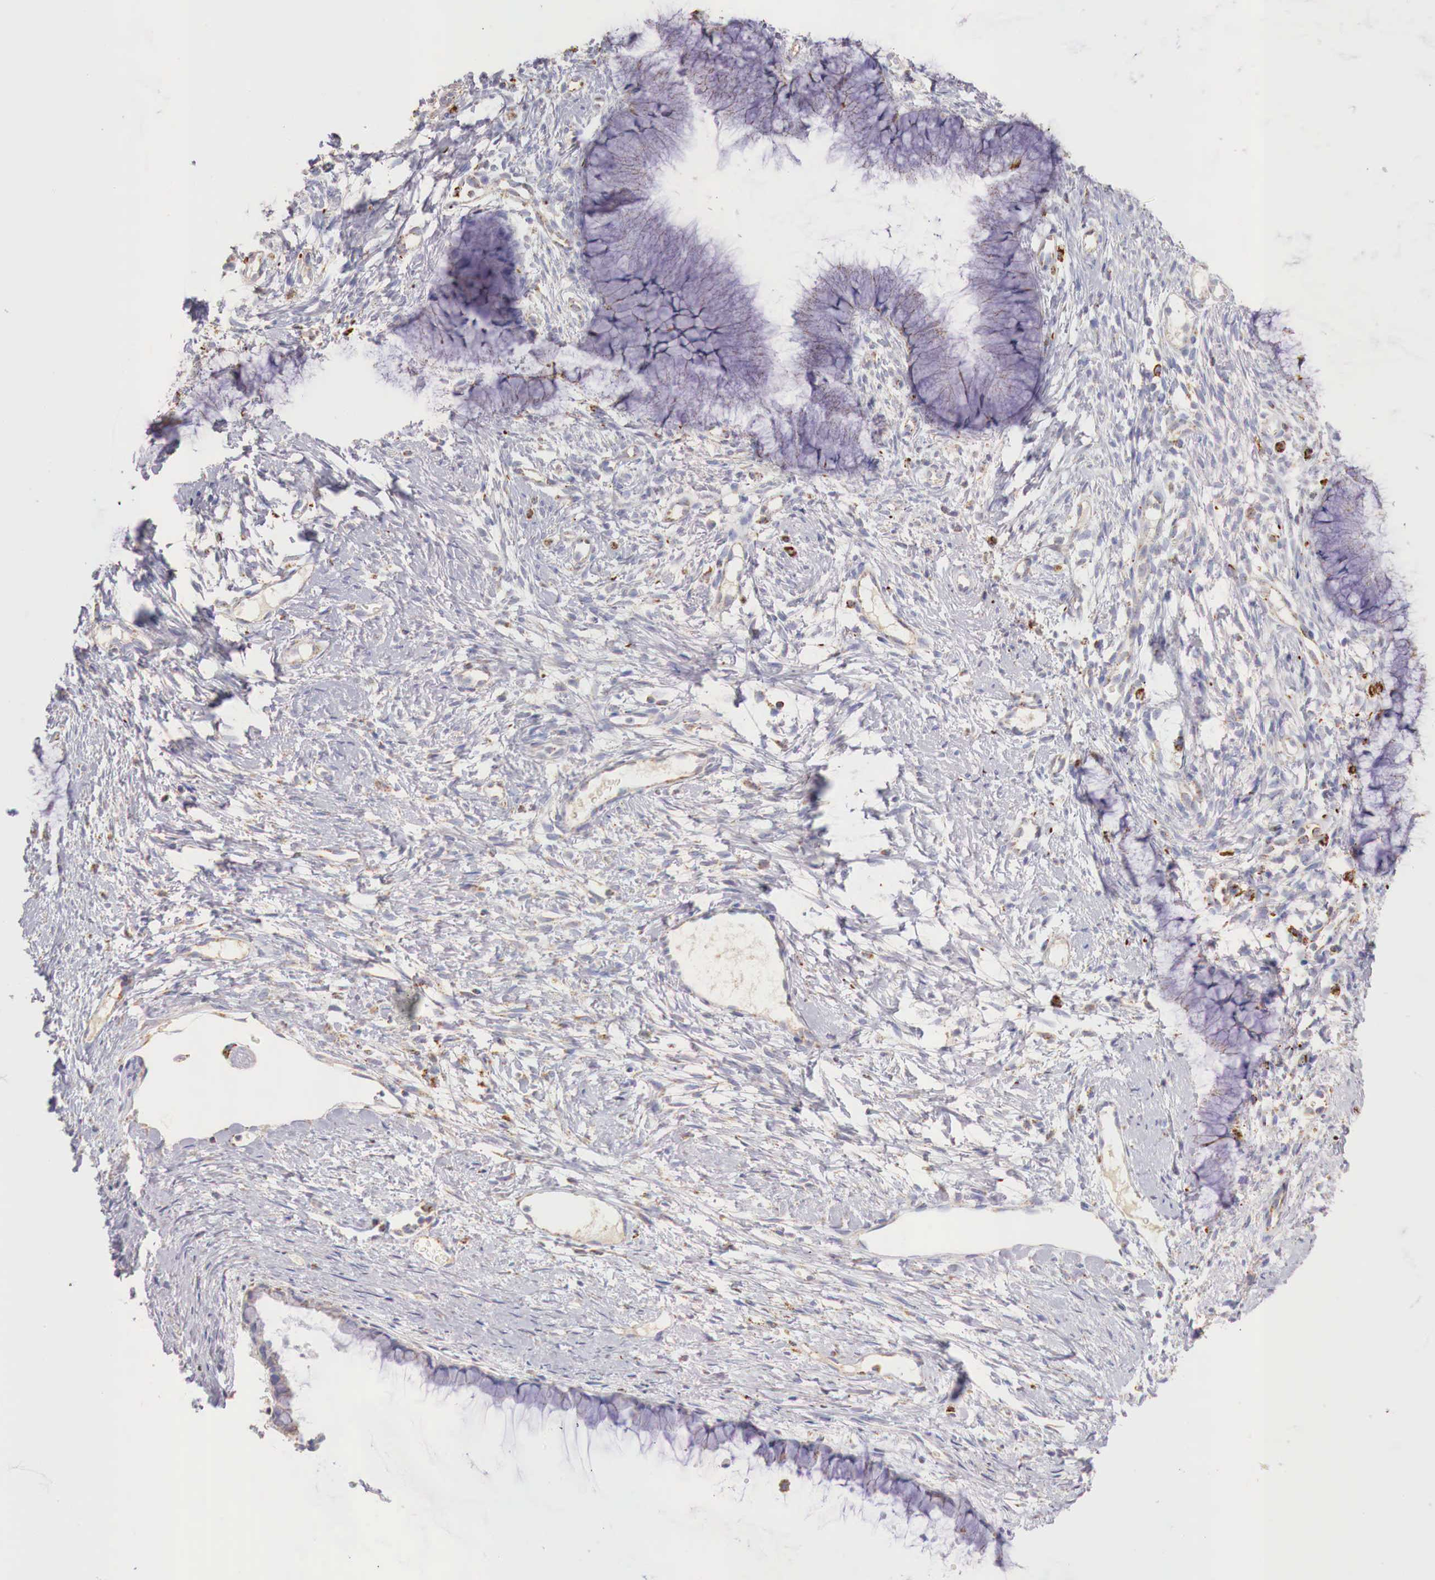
{"staining": {"intensity": "weak", "quantity": "<25%", "location": "cytoplasmic/membranous"}, "tissue": "cervix", "cell_type": "Glandular cells", "image_type": "normal", "snomed": [{"axis": "morphology", "description": "Normal tissue, NOS"}, {"axis": "topography", "description": "Cervix"}], "caption": "IHC of normal cervix displays no expression in glandular cells. (DAB immunohistochemistry (IHC) visualized using brightfield microscopy, high magnification).", "gene": "IDH3G", "patient": {"sex": "female", "age": 82}}